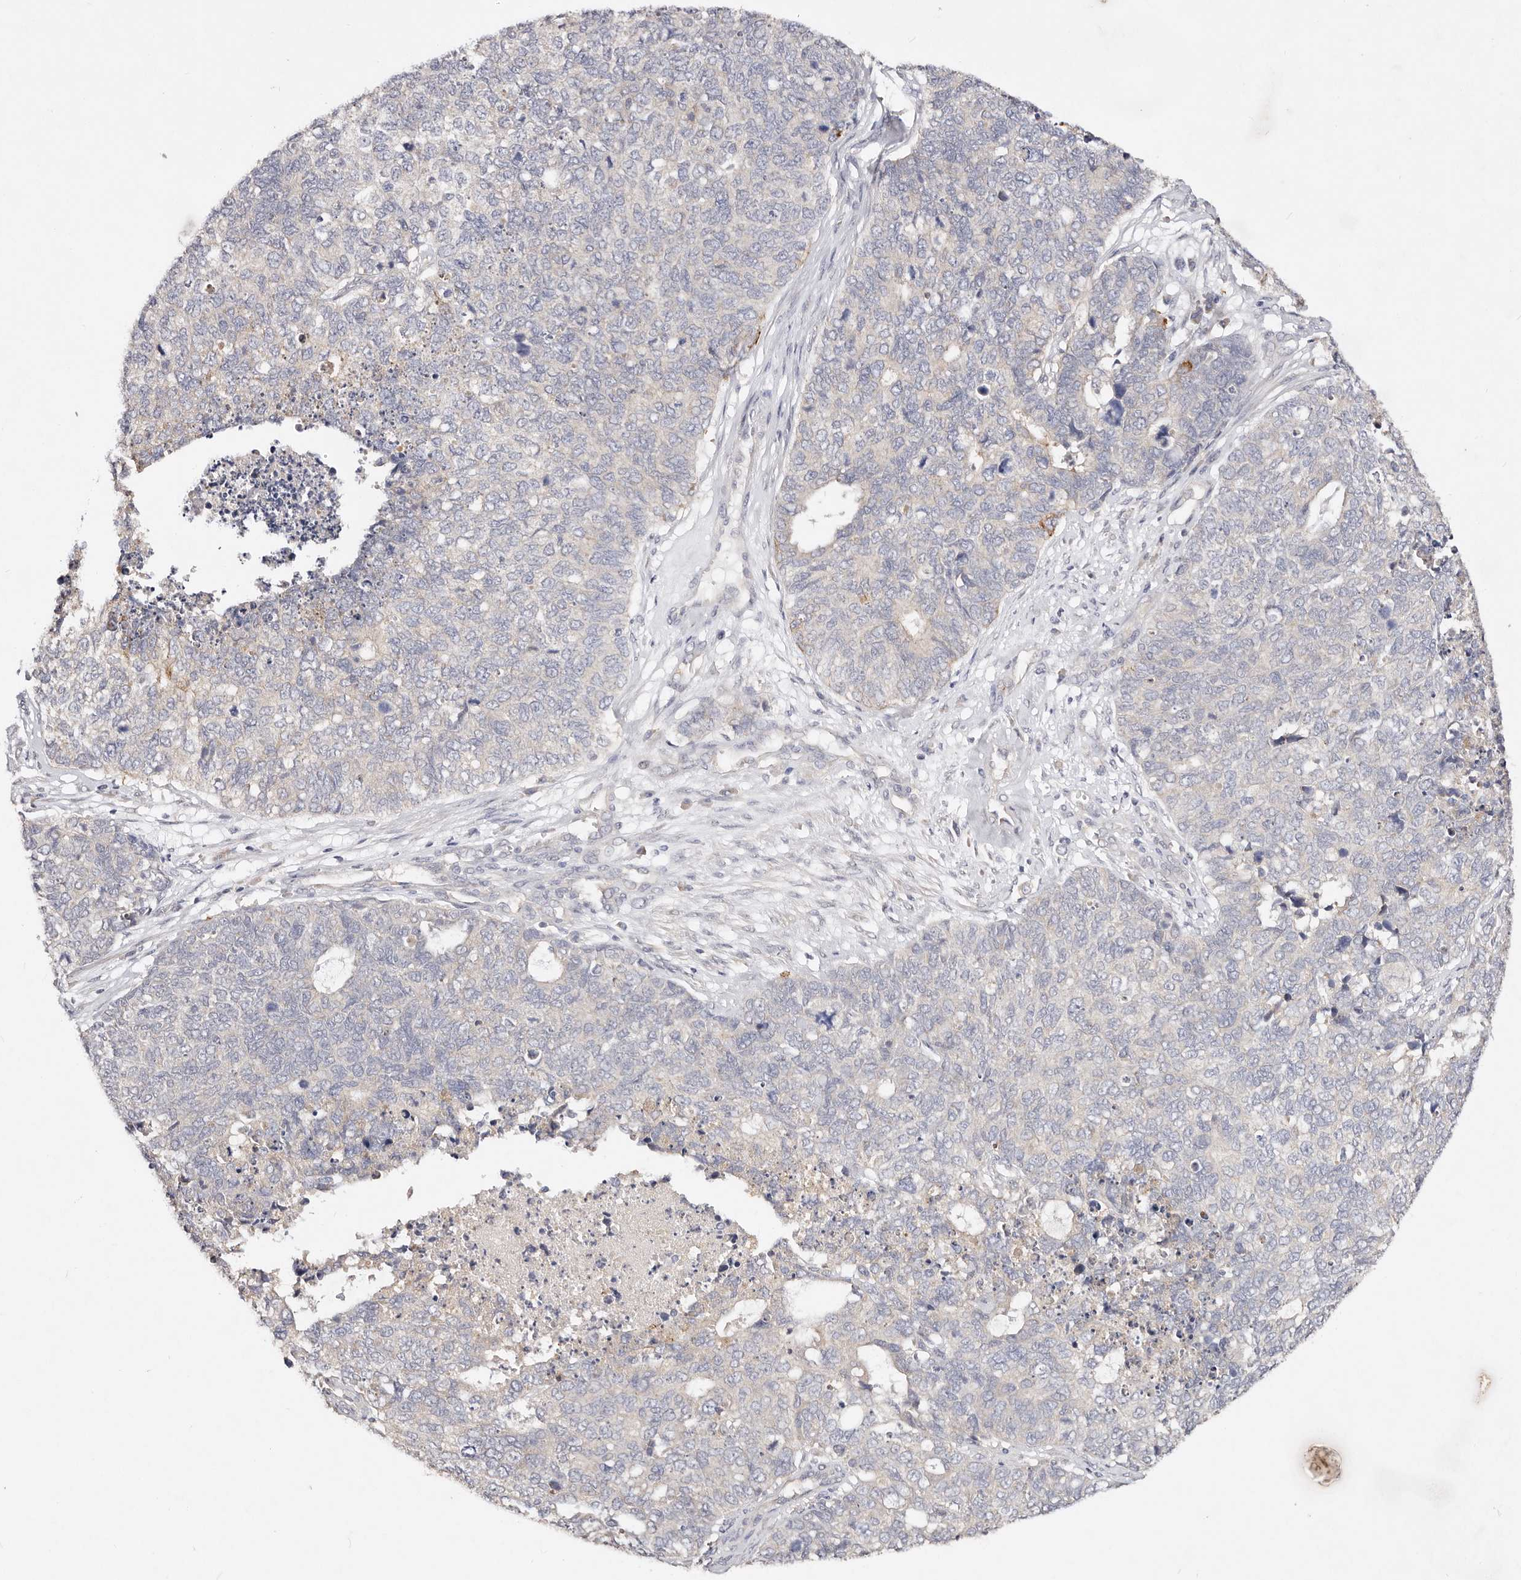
{"staining": {"intensity": "negative", "quantity": "none", "location": "none"}, "tissue": "cervical cancer", "cell_type": "Tumor cells", "image_type": "cancer", "snomed": [{"axis": "morphology", "description": "Squamous cell carcinoma, NOS"}, {"axis": "topography", "description": "Cervix"}], "caption": "Immunohistochemical staining of human squamous cell carcinoma (cervical) shows no significant positivity in tumor cells.", "gene": "VIPAS39", "patient": {"sex": "female", "age": 63}}